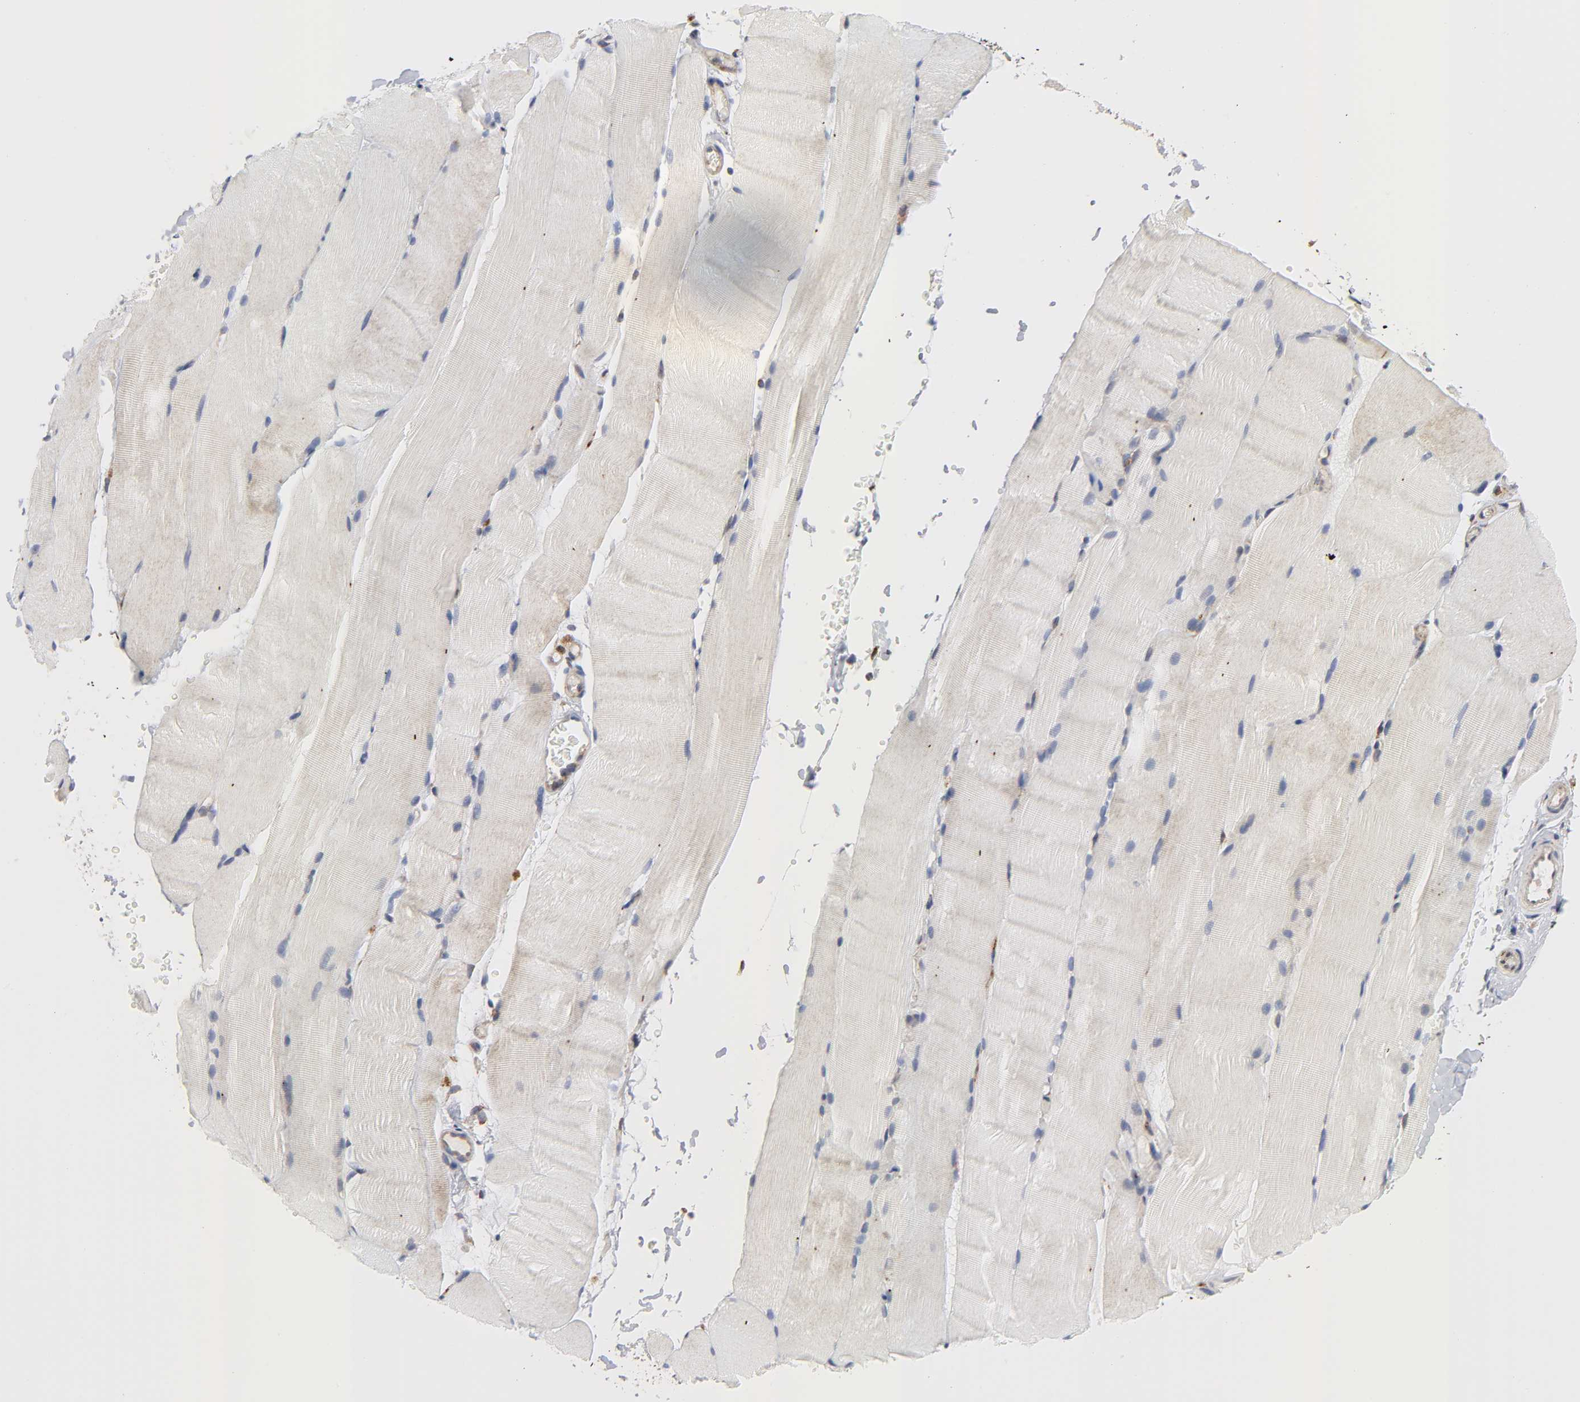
{"staining": {"intensity": "negative", "quantity": "none", "location": "none"}, "tissue": "skeletal muscle", "cell_type": "Myocytes", "image_type": "normal", "snomed": [{"axis": "morphology", "description": "Normal tissue, NOS"}, {"axis": "topography", "description": "Skeletal muscle"}, {"axis": "topography", "description": "Parathyroid gland"}], "caption": "Immunohistochemistry (IHC) image of normal skeletal muscle: human skeletal muscle stained with DAB displays no significant protein expression in myocytes.", "gene": "BAX", "patient": {"sex": "female", "age": 37}}